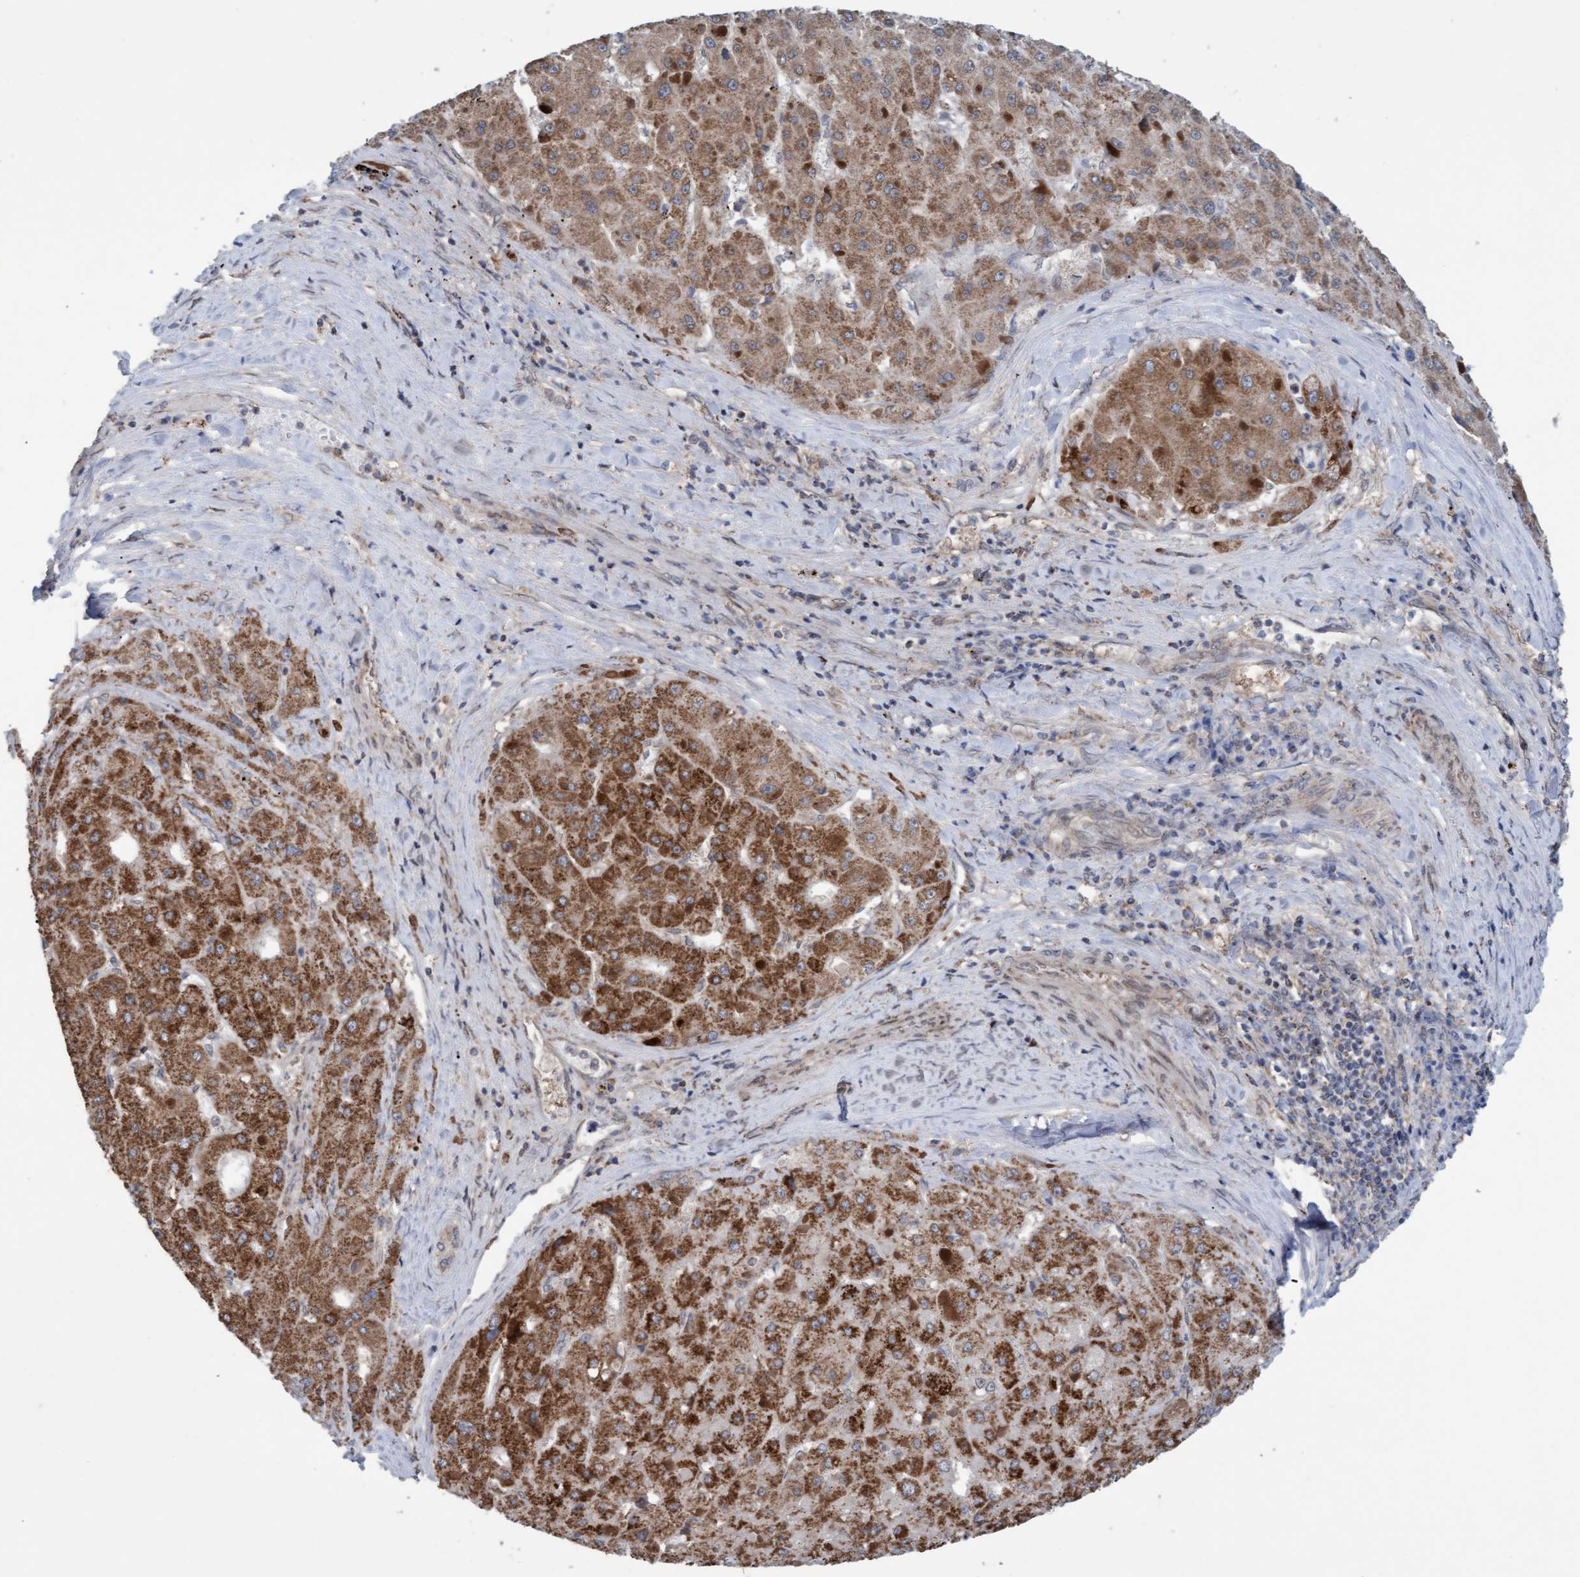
{"staining": {"intensity": "moderate", "quantity": ">75%", "location": "cytoplasmic/membranous"}, "tissue": "liver cancer", "cell_type": "Tumor cells", "image_type": "cancer", "snomed": [{"axis": "morphology", "description": "Carcinoma, Hepatocellular, NOS"}, {"axis": "topography", "description": "Liver"}], "caption": "Liver cancer stained with immunohistochemistry (IHC) exhibits moderate cytoplasmic/membranous positivity in about >75% of tumor cells.", "gene": "MGLL", "patient": {"sex": "female", "age": 73}}